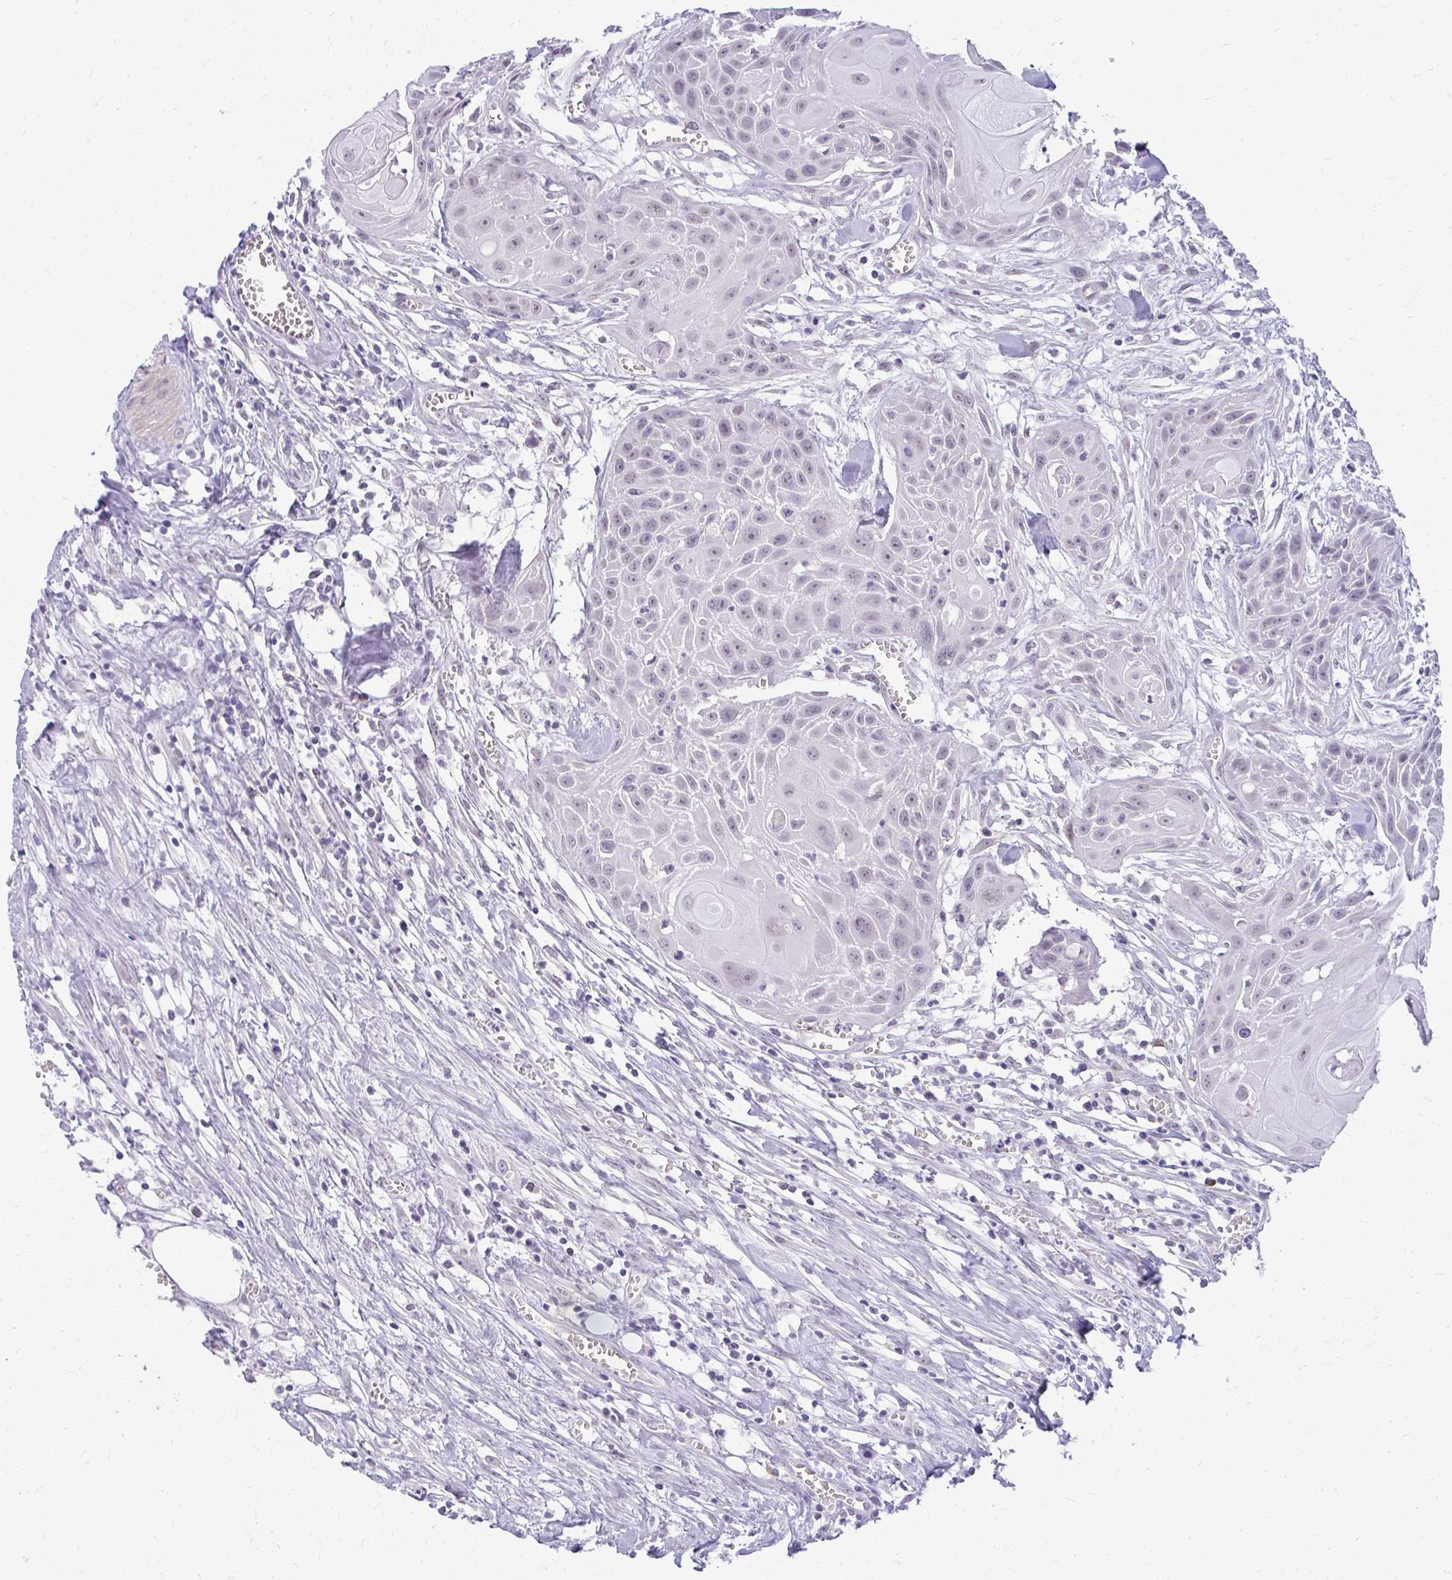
{"staining": {"intensity": "negative", "quantity": "none", "location": "none"}, "tissue": "head and neck cancer", "cell_type": "Tumor cells", "image_type": "cancer", "snomed": [{"axis": "morphology", "description": "Squamous cell carcinoma, NOS"}, {"axis": "topography", "description": "Lymph node"}, {"axis": "topography", "description": "Salivary gland"}, {"axis": "topography", "description": "Head-Neck"}], "caption": "Image shows no significant protein staining in tumor cells of head and neck cancer.", "gene": "TEX33", "patient": {"sex": "female", "age": 74}}